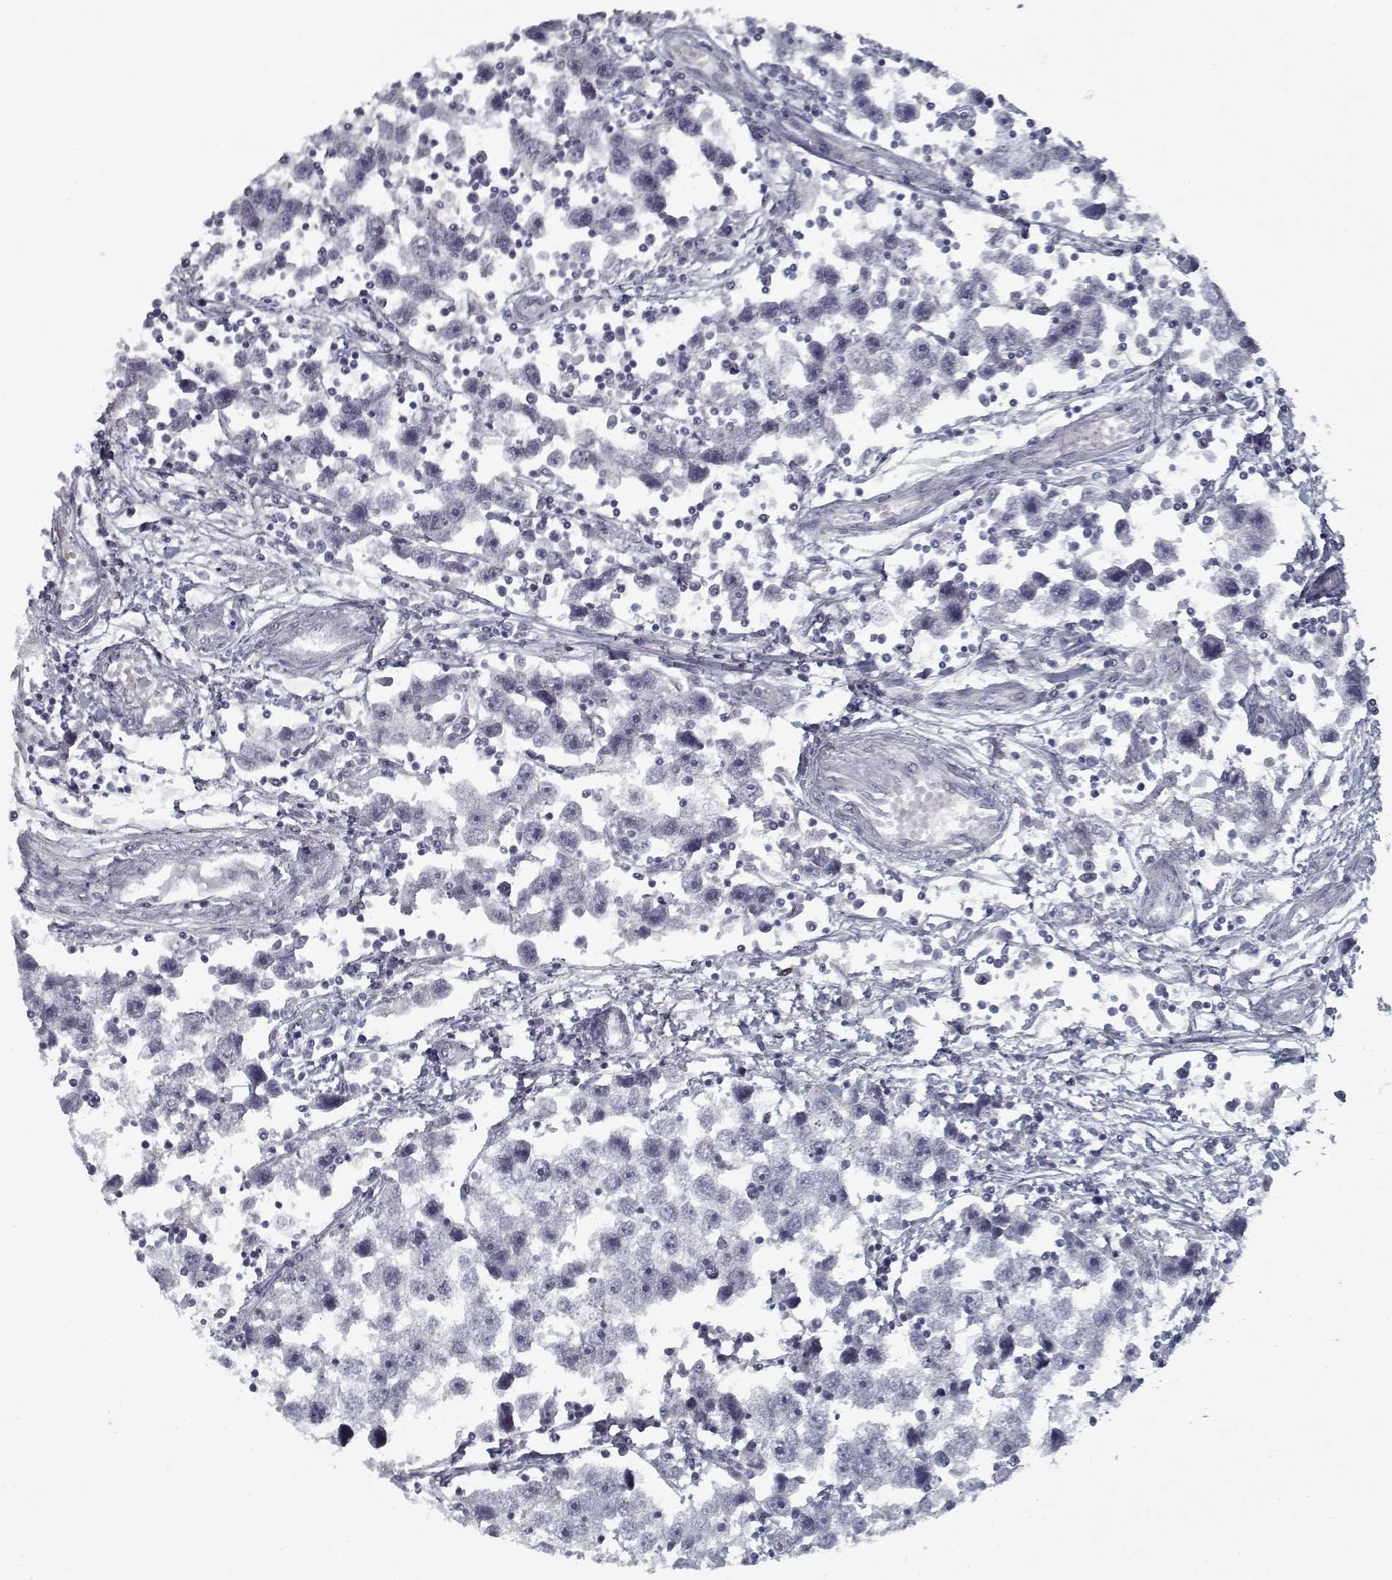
{"staining": {"intensity": "negative", "quantity": "none", "location": "none"}, "tissue": "testis cancer", "cell_type": "Tumor cells", "image_type": "cancer", "snomed": [{"axis": "morphology", "description": "Seminoma, NOS"}, {"axis": "topography", "description": "Testis"}], "caption": "This is a micrograph of IHC staining of testis cancer (seminoma), which shows no expression in tumor cells. (DAB (3,3'-diaminobenzidine) immunohistochemistry (IHC) visualized using brightfield microscopy, high magnification).", "gene": "GAD2", "patient": {"sex": "male", "age": 30}}